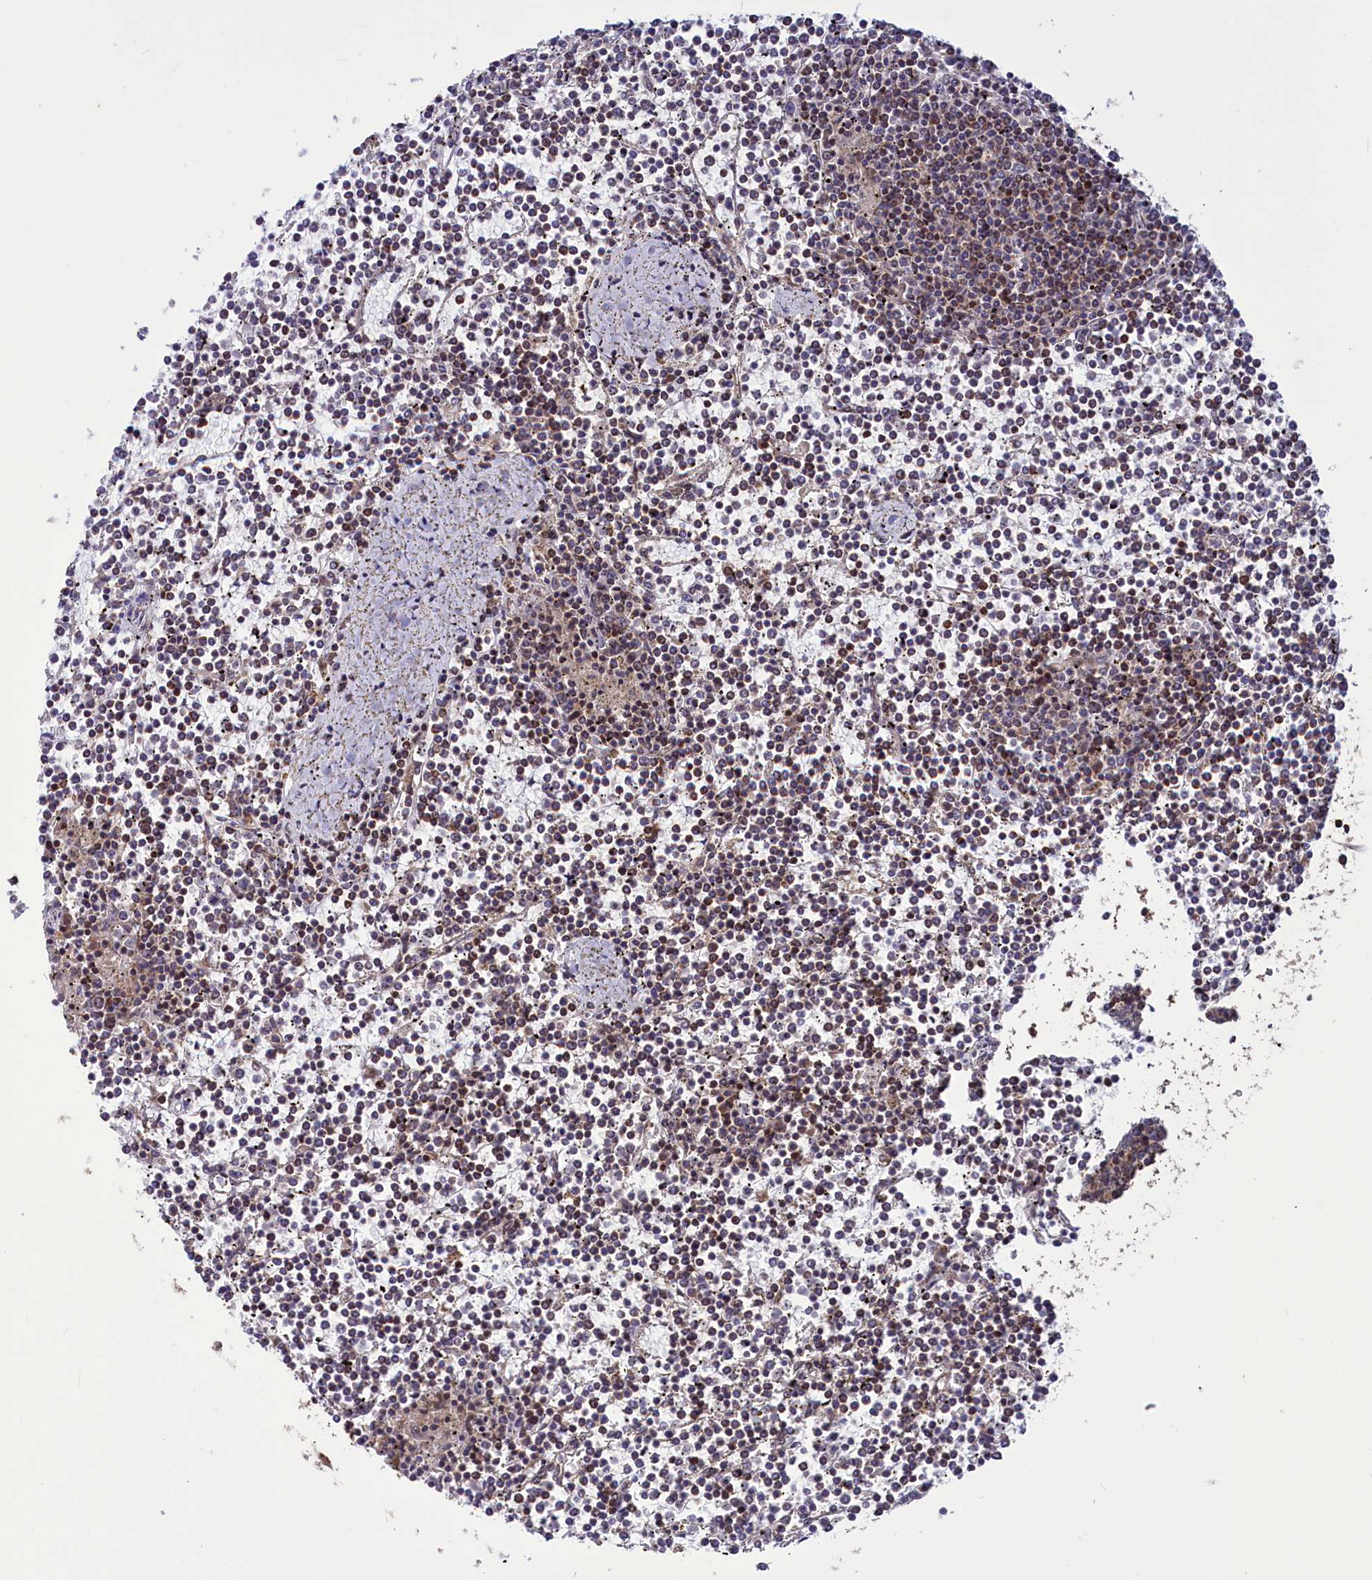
{"staining": {"intensity": "moderate", "quantity": "25%-75%", "location": "cytoplasmic/membranous,nuclear"}, "tissue": "lymphoma", "cell_type": "Tumor cells", "image_type": "cancer", "snomed": [{"axis": "morphology", "description": "Malignant lymphoma, non-Hodgkin's type, Low grade"}, {"axis": "topography", "description": "Spleen"}], "caption": "Lymphoma stained with a protein marker shows moderate staining in tumor cells.", "gene": "PHC3", "patient": {"sex": "female", "age": 19}}